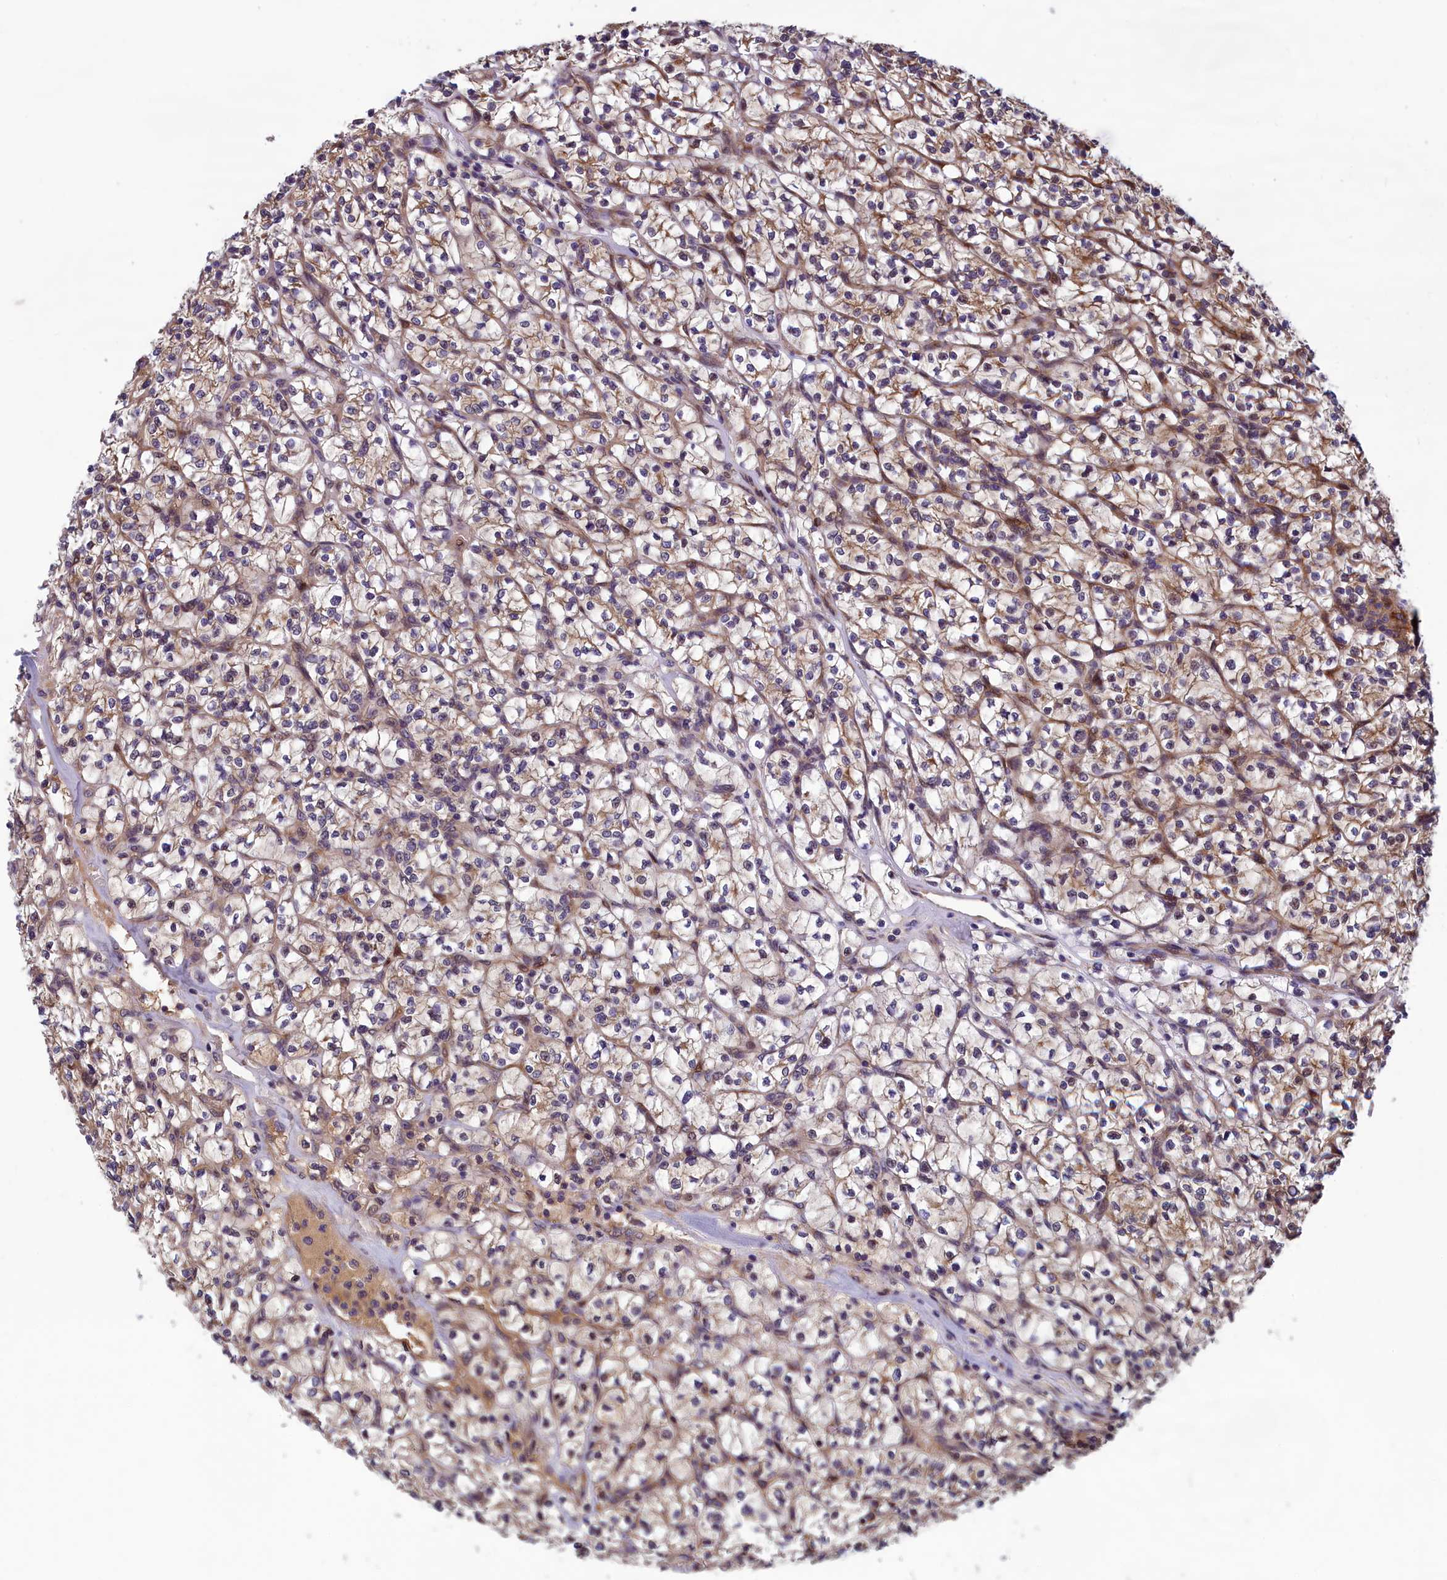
{"staining": {"intensity": "weak", "quantity": "25%-75%", "location": "cytoplasmic/membranous"}, "tissue": "renal cancer", "cell_type": "Tumor cells", "image_type": "cancer", "snomed": [{"axis": "morphology", "description": "Adenocarcinoma, NOS"}, {"axis": "topography", "description": "Kidney"}], "caption": "IHC of adenocarcinoma (renal) exhibits low levels of weak cytoplasmic/membranous expression in approximately 25%-75% of tumor cells.", "gene": "CCDC15", "patient": {"sex": "female", "age": 64}}